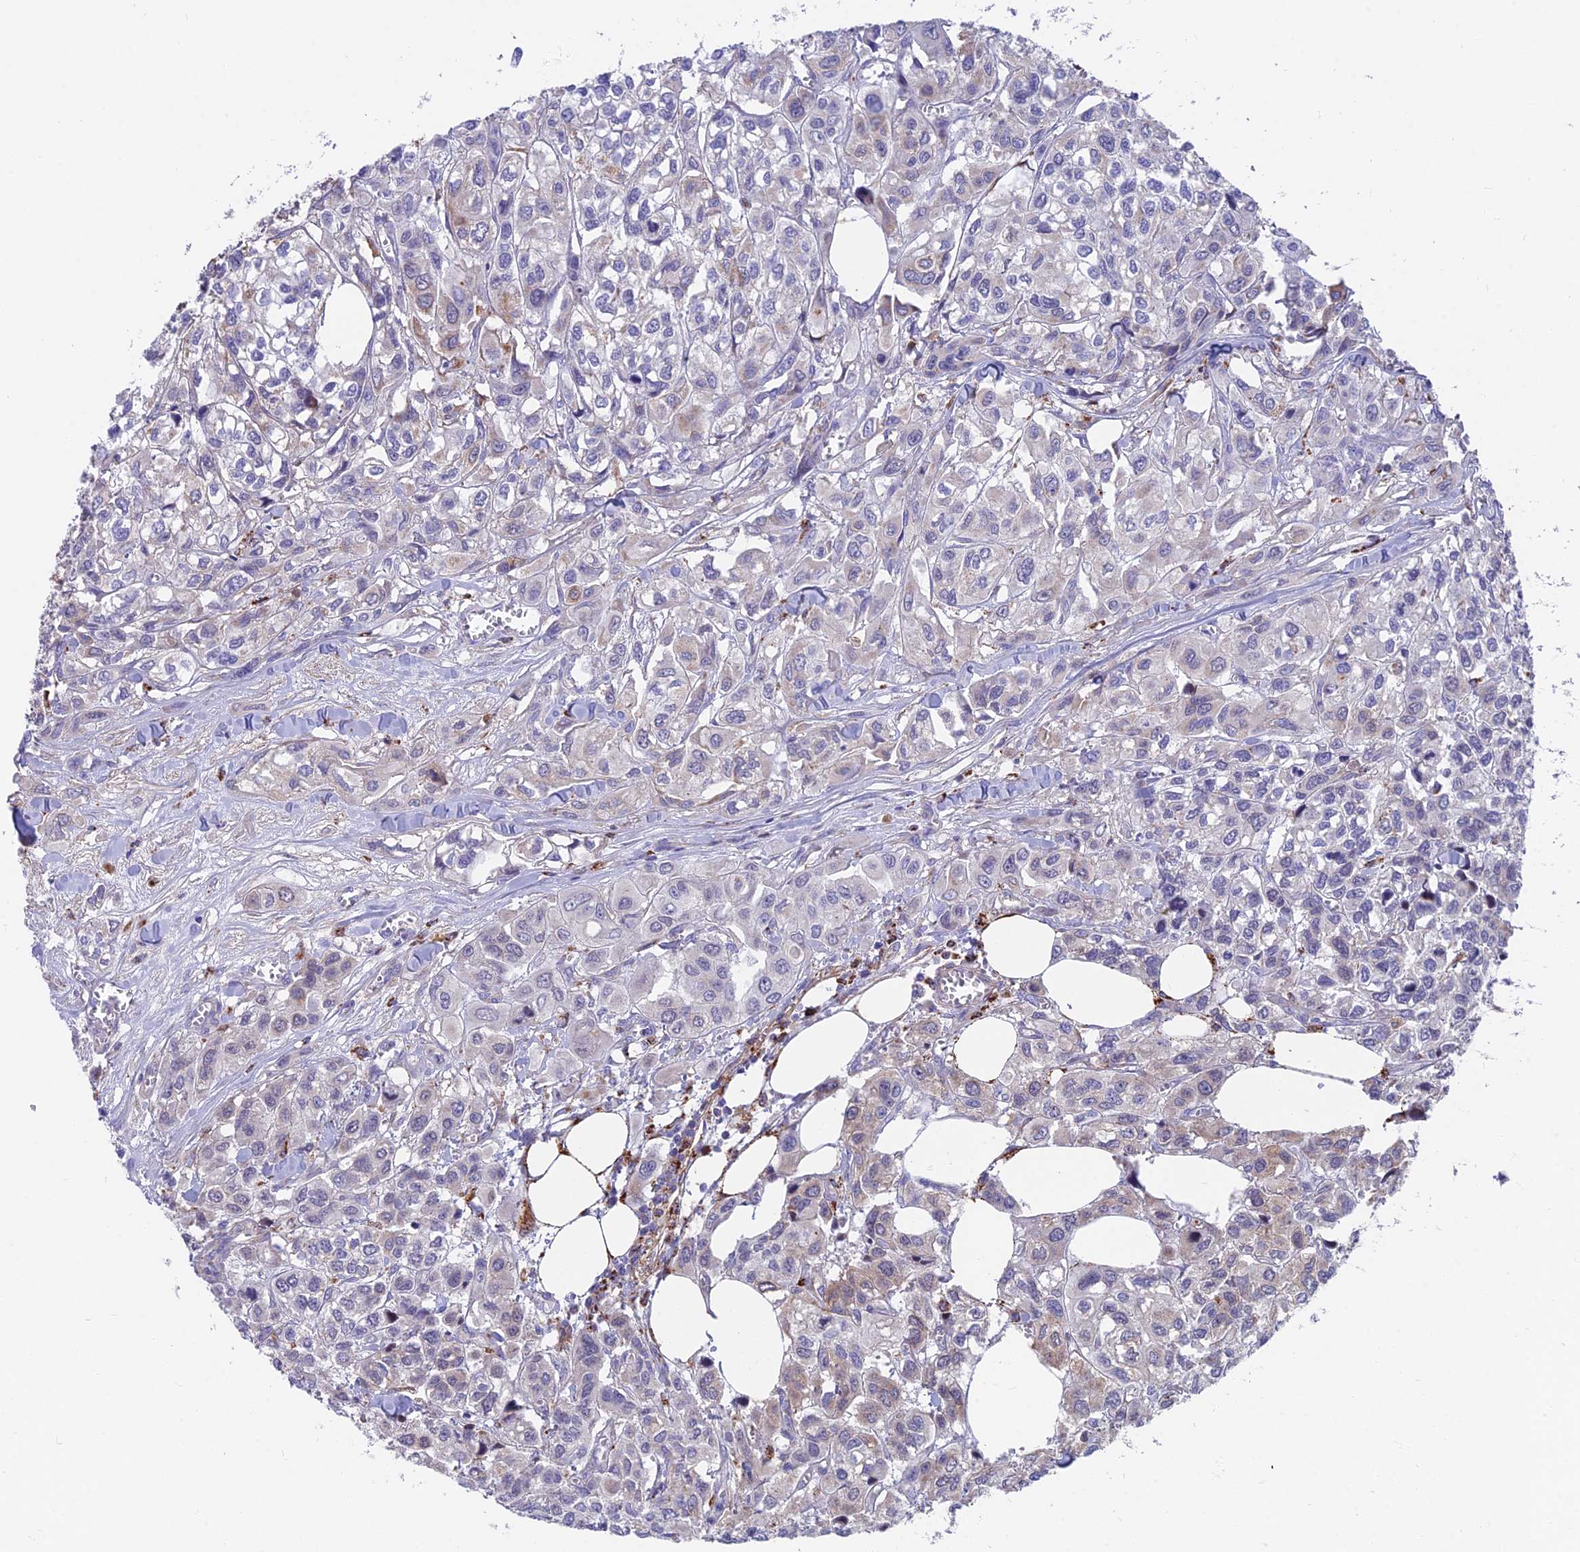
{"staining": {"intensity": "weak", "quantity": "<25%", "location": "cytoplasmic/membranous"}, "tissue": "urothelial cancer", "cell_type": "Tumor cells", "image_type": "cancer", "snomed": [{"axis": "morphology", "description": "Urothelial carcinoma, High grade"}, {"axis": "topography", "description": "Urinary bladder"}], "caption": "There is no significant positivity in tumor cells of high-grade urothelial carcinoma.", "gene": "TIGD6", "patient": {"sex": "male", "age": 67}}